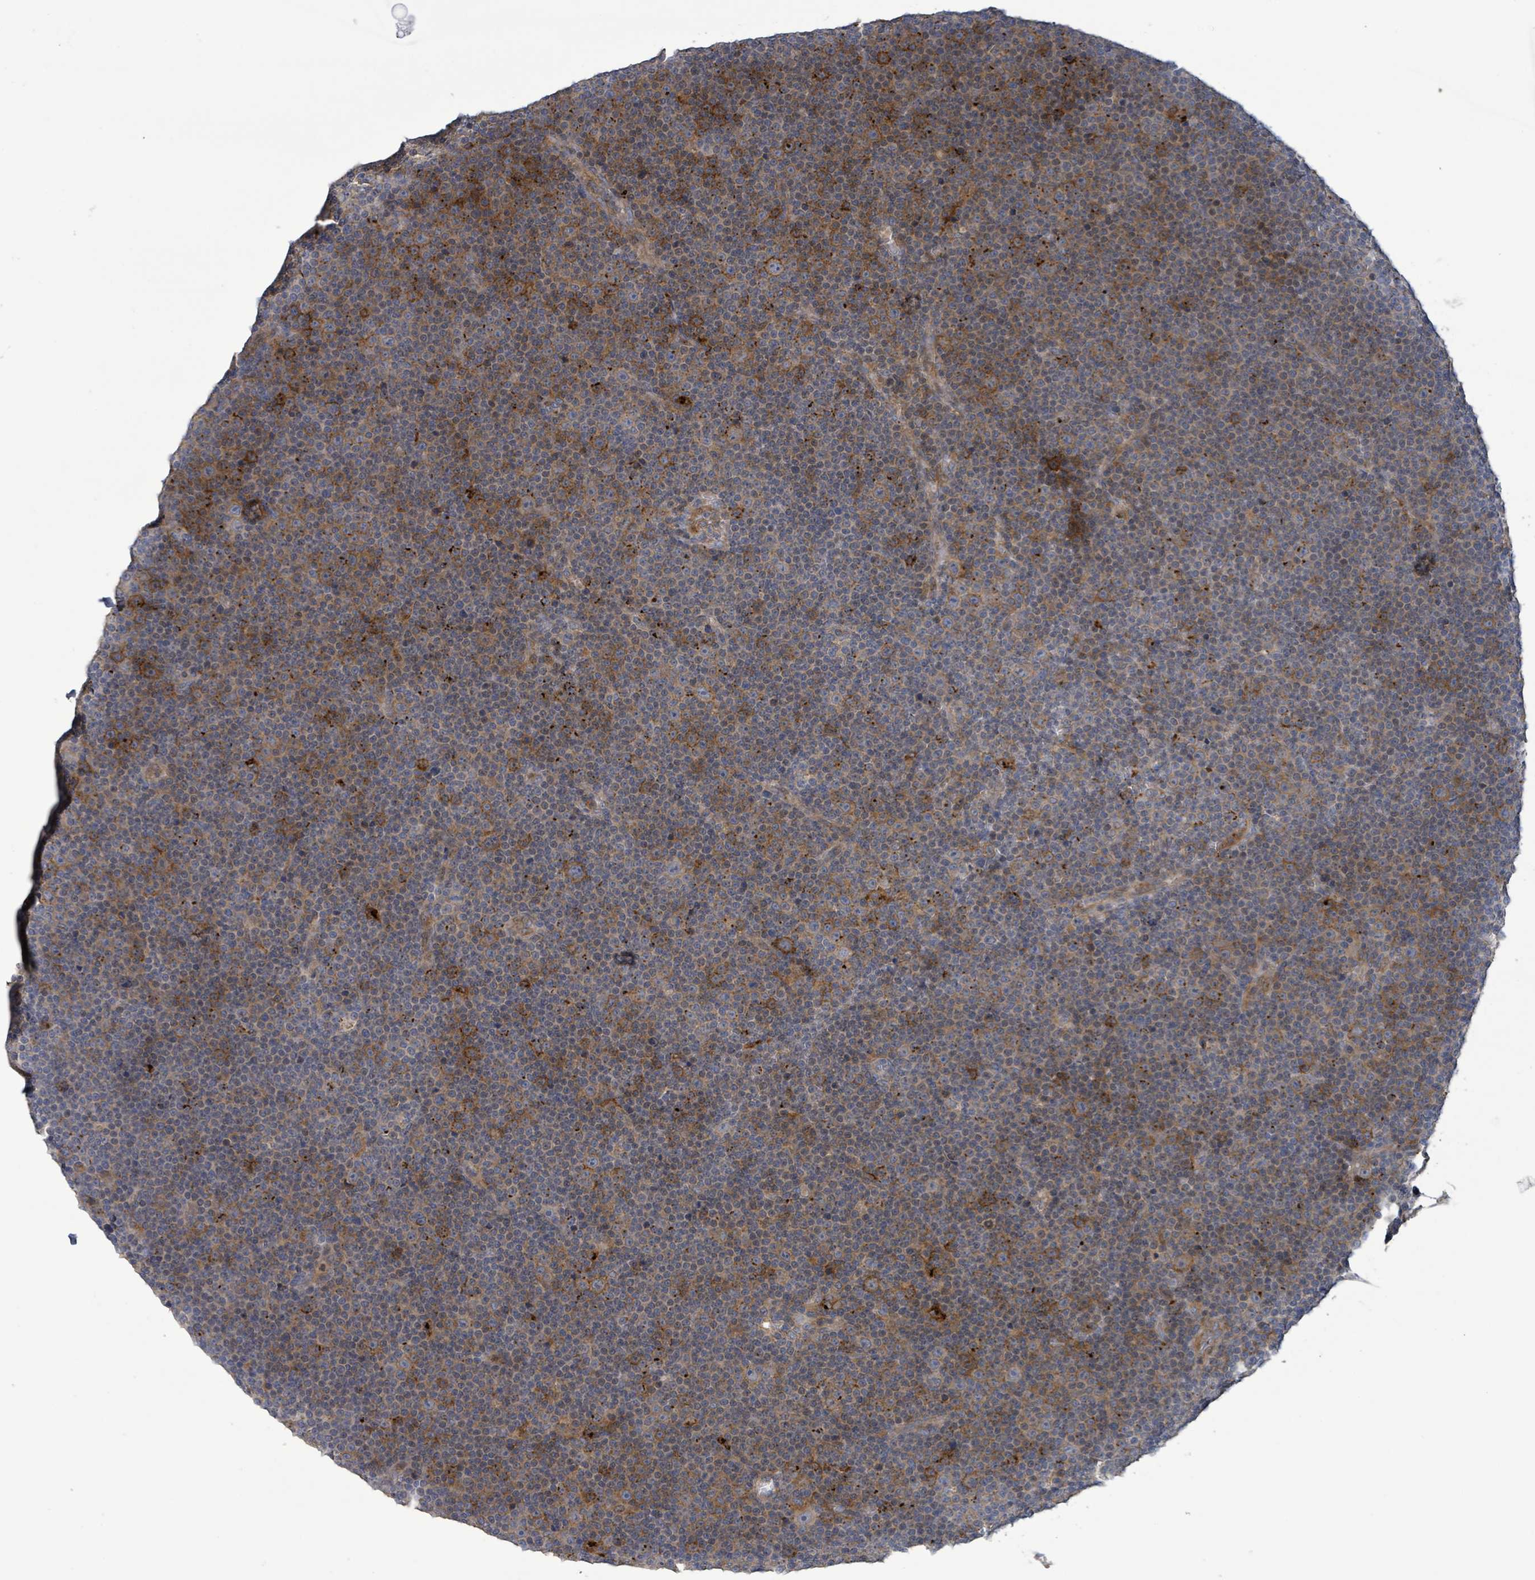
{"staining": {"intensity": "moderate", "quantity": "25%-75%", "location": "cytoplasmic/membranous"}, "tissue": "lymphoma", "cell_type": "Tumor cells", "image_type": "cancer", "snomed": [{"axis": "morphology", "description": "Malignant lymphoma, non-Hodgkin's type, Low grade"}, {"axis": "topography", "description": "Lymph node"}], "caption": "A medium amount of moderate cytoplasmic/membranous expression is appreciated in about 25%-75% of tumor cells in lymphoma tissue.", "gene": "PLAAT1", "patient": {"sex": "female", "age": 67}}